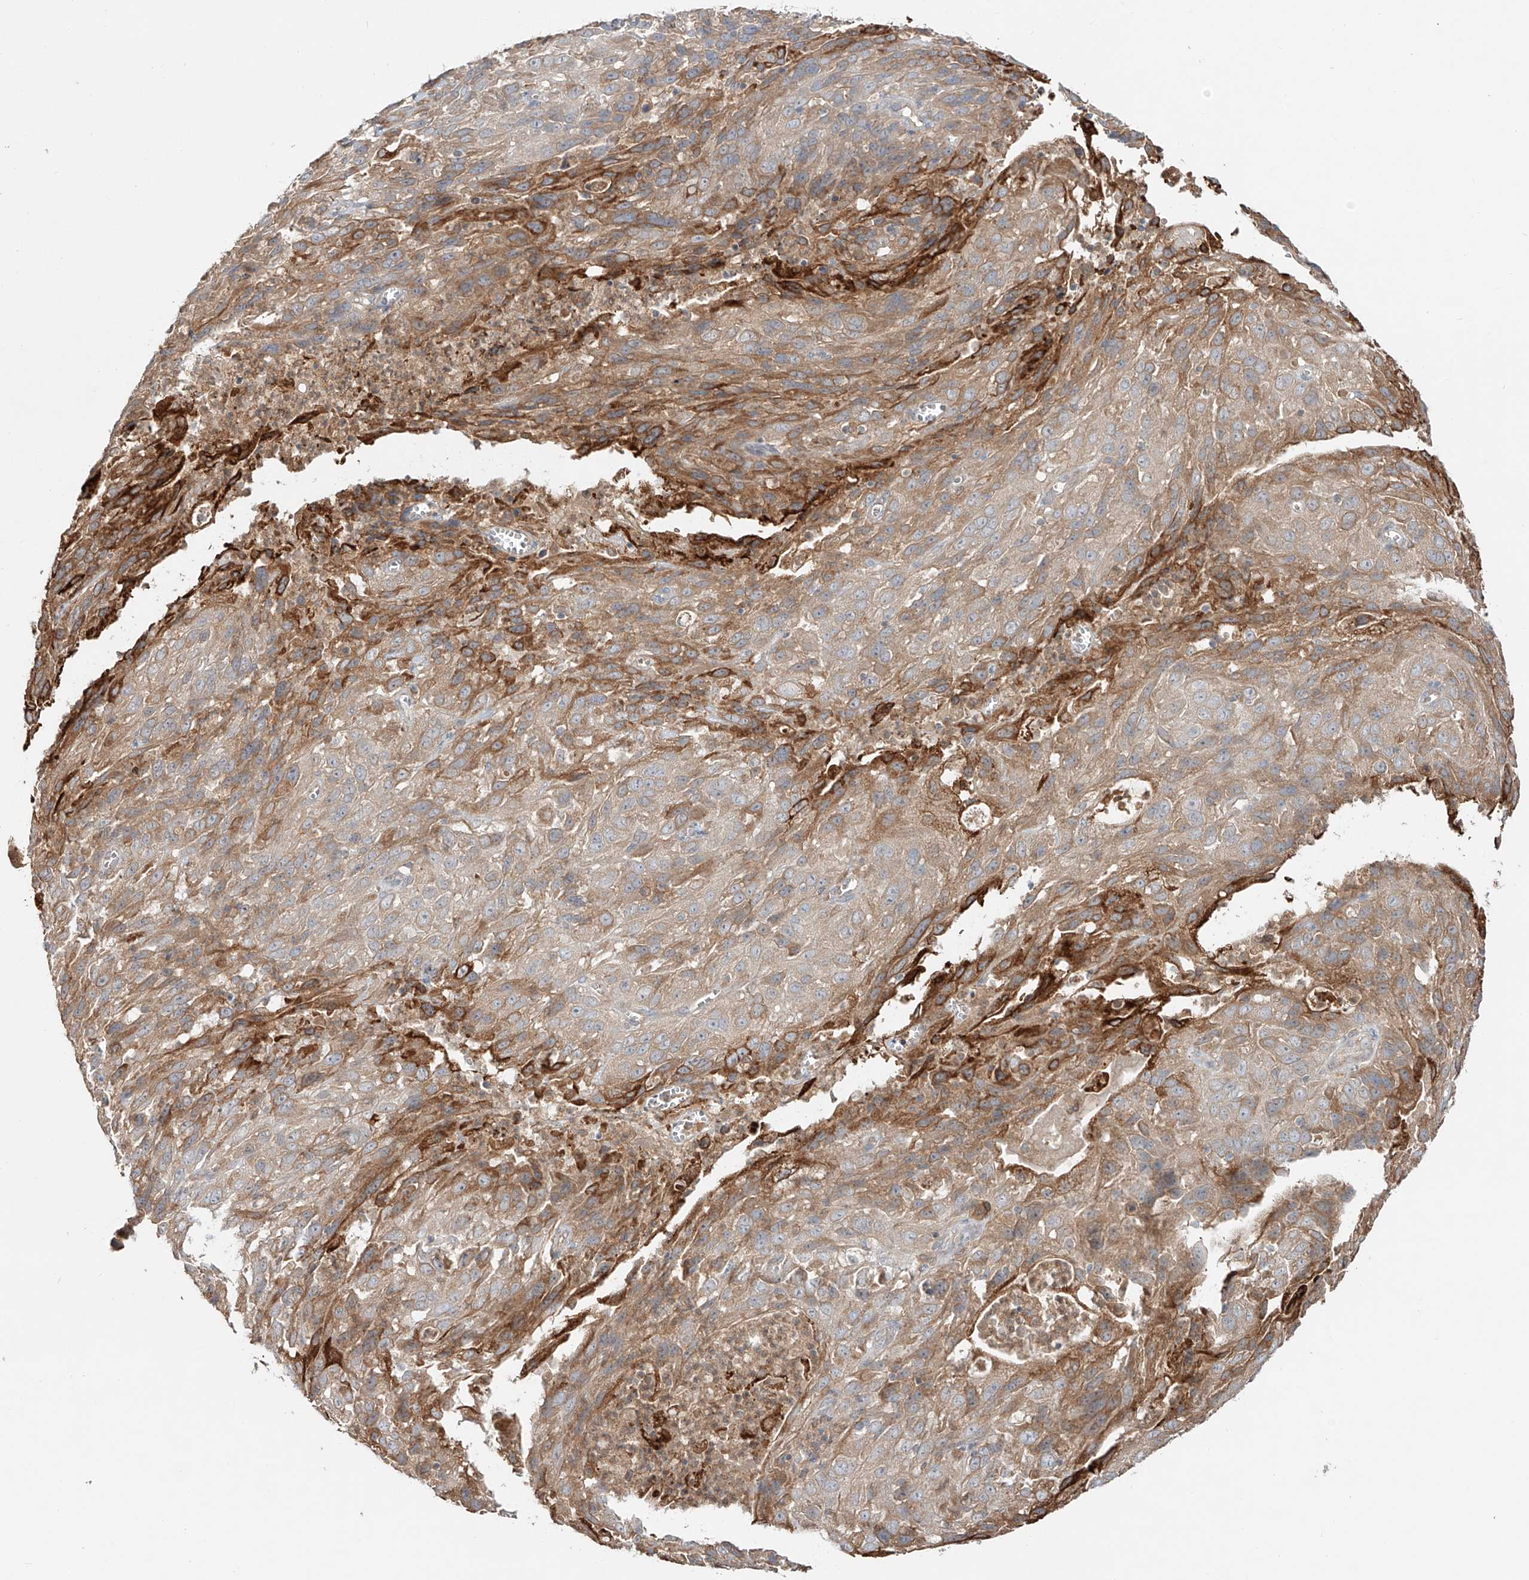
{"staining": {"intensity": "moderate", "quantity": "25%-75%", "location": "cytoplasmic/membranous"}, "tissue": "cervical cancer", "cell_type": "Tumor cells", "image_type": "cancer", "snomed": [{"axis": "morphology", "description": "Squamous cell carcinoma, NOS"}, {"axis": "topography", "description": "Cervix"}], "caption": "IHC micrograph of neoplastic tissue: human cervical squamous cell carcinoma stained using immunohistochemistry (IHC) exhibits medium levels of moderate protein expression localized specifically in the cytoplasmic/membranous of tumor cells, appearing as a cytoplasmic/membranous brown color.", "gene": "ERO1A", "patient": {"sex": "female", "age": 32}}